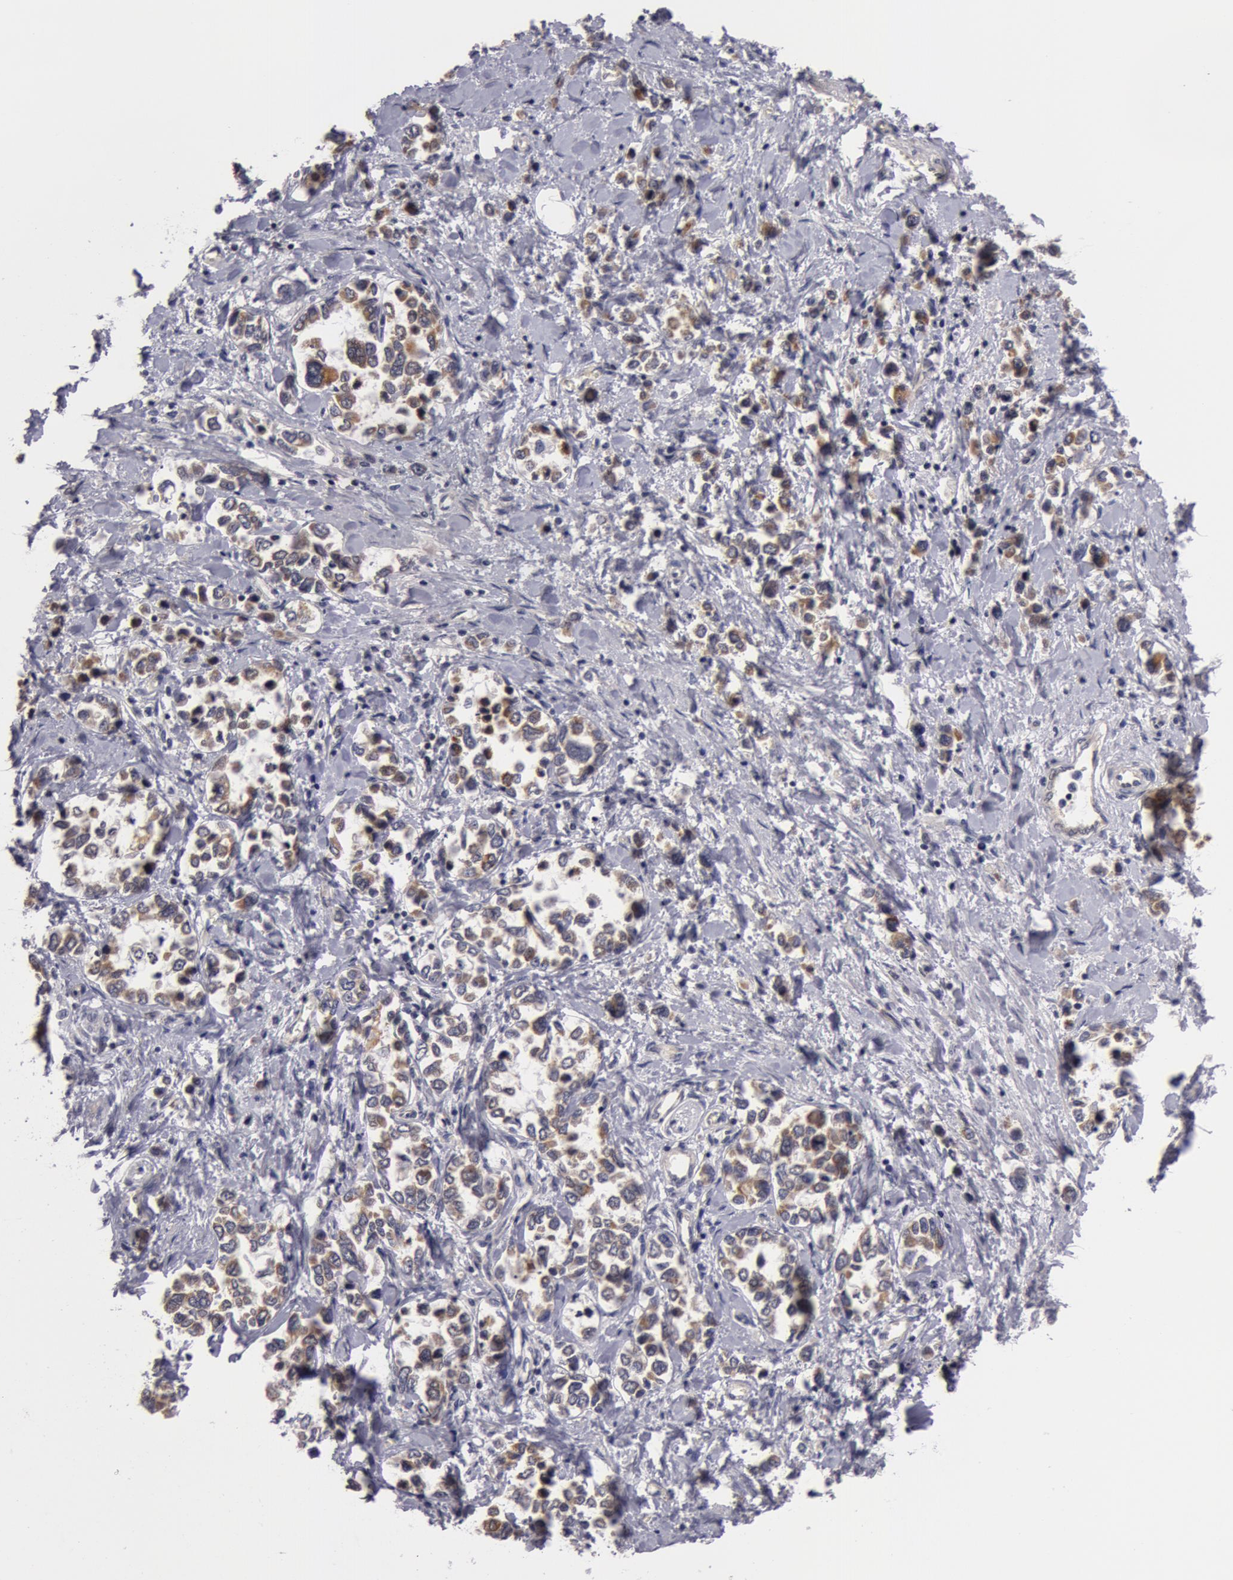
{"staining": {"intensity": "weak", "quantity": ">75%", "location": "cytoplasmic/membranous"}, "tissue": "stomach cancer", "cell_type": "Tumor cells", "image_type": "cancer", "snomed": [{"axis": "morphology", "description": "Adenocarcinoma, NOS"}, {"axis": "topography", "description": "Stomach, upper"}], "caption": "Human stomach adenocarcinoma stained for a protein (brown) exhibits weak cytoplasmic/membranous positive expression in about >75% of tumor cells.", "gene": "SYTL4", "patient": {"sex": "male", "age": 76}}